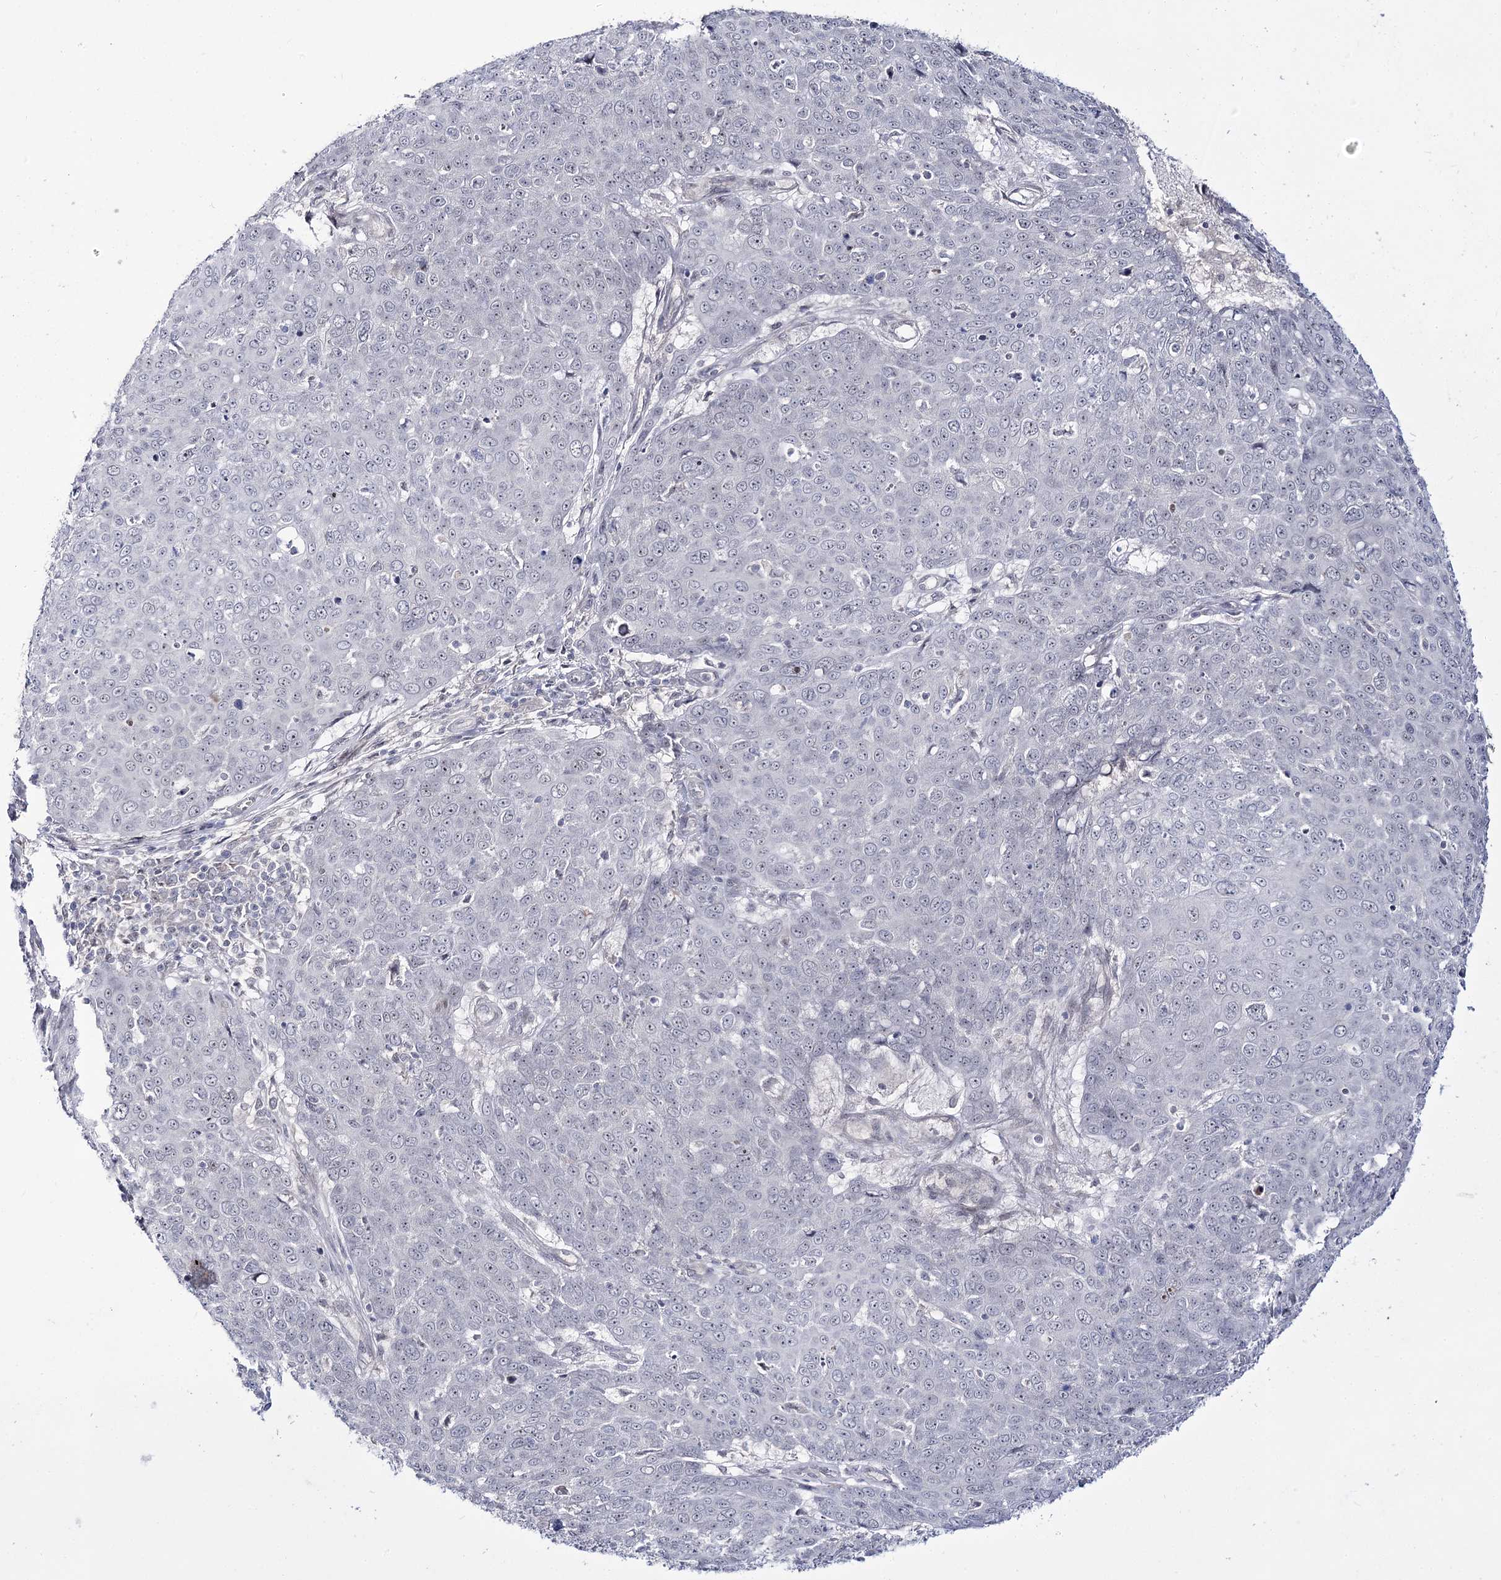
{"staining": {"intensity": "negative", "quantity": "none", "location": "none"}, "tissue": "skin cancer", "cell_type": "Tumor cells", "image_type": "cancer", "snomed": [{"axis": "morphology", "description": "Squamous cell carcinoma, NOS"}, {"axis": "topography", "description": "Skin"}], "caption": "DAB immunohistochemical staining of human skin cancer (squamous cell carcinoma) demonstrates no significant expression in tumor cells. The staining was performed using DAB to visualize the protein expression in brown, while the nuclei were stained in blue with hematoxylin (Magnification: 20x).", "gene": "RRP9", "patient": {"sex": "male", "age": 71}}